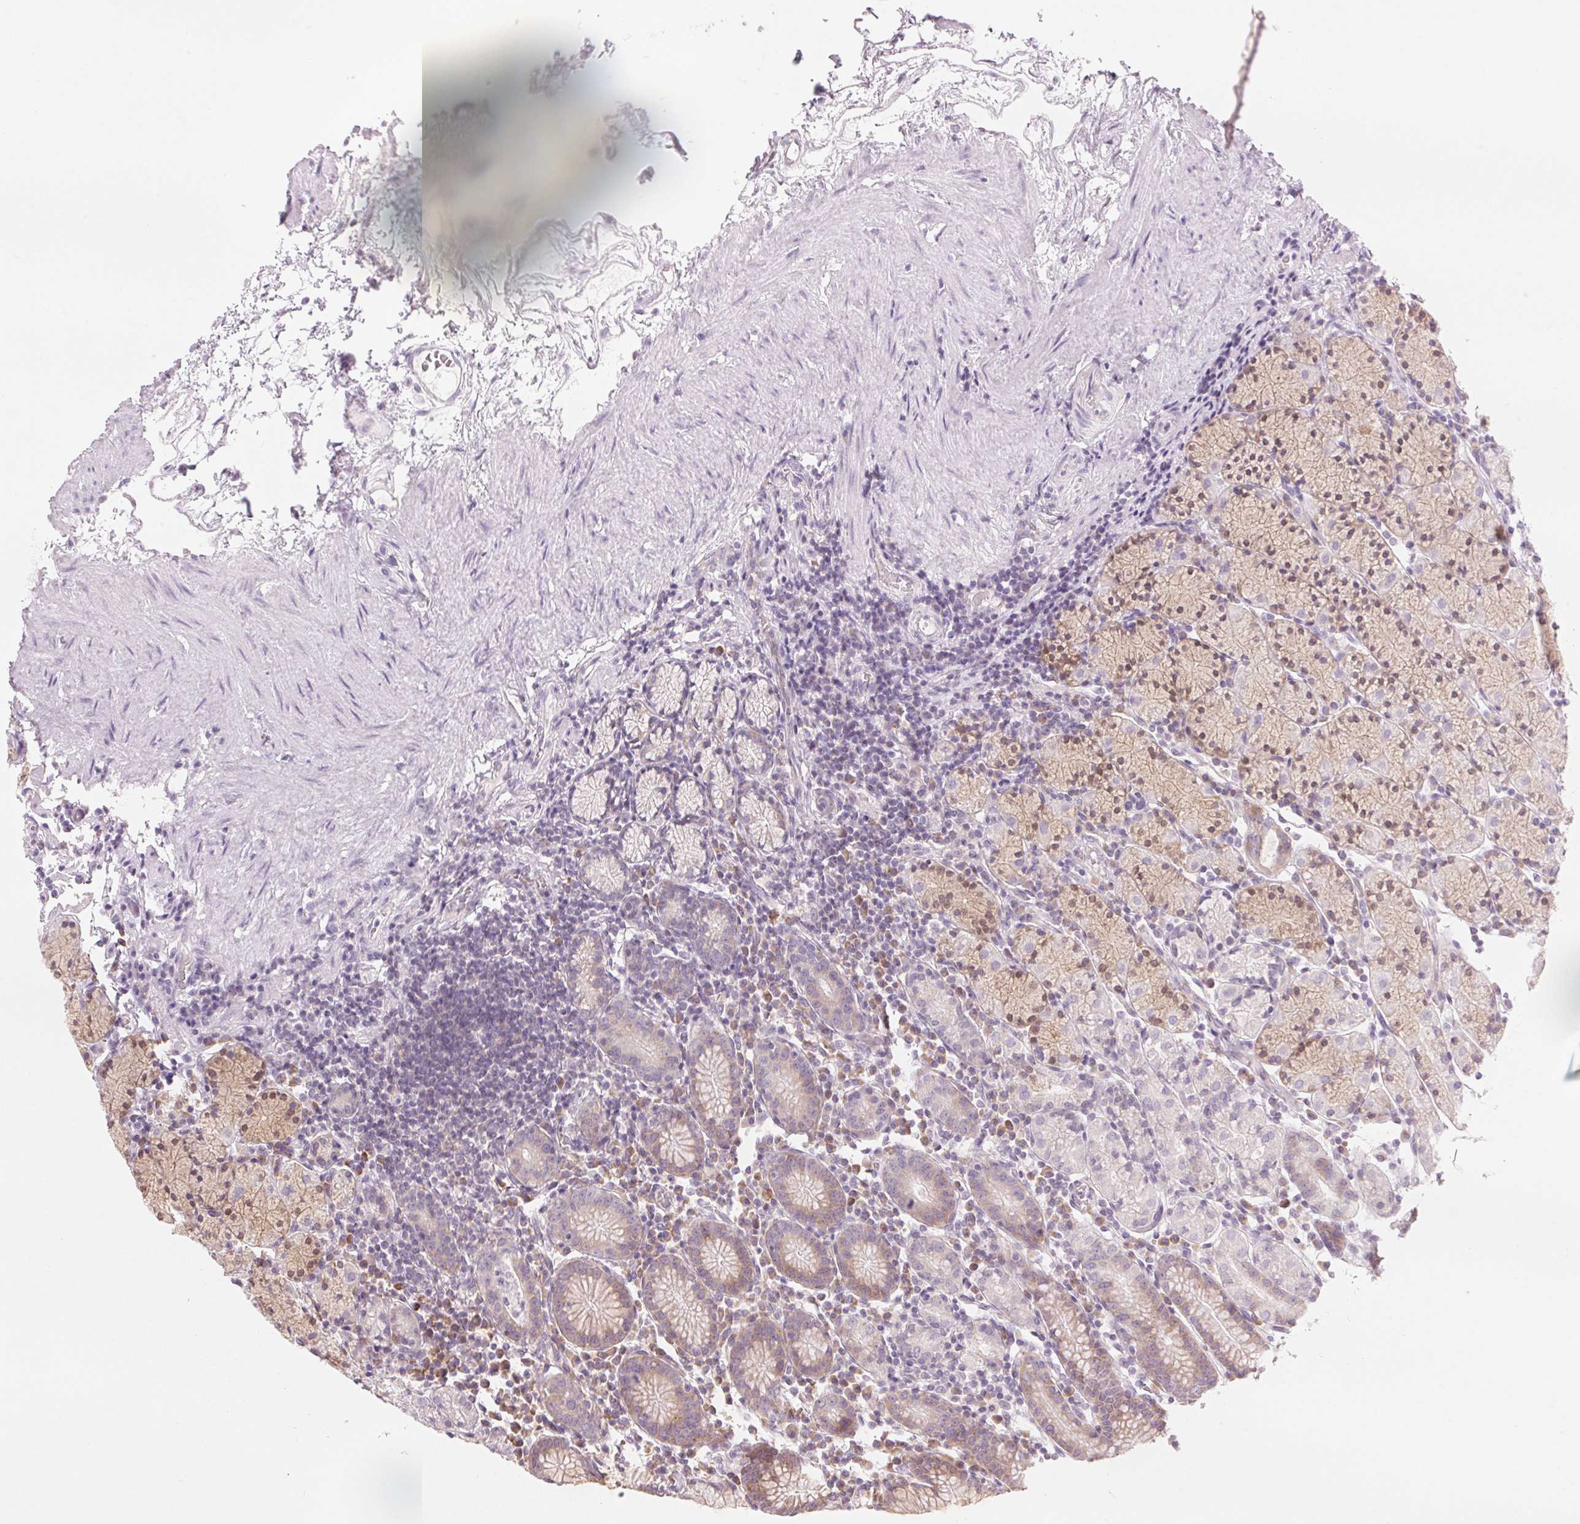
{"staining": {"intensity": "weak", "quantity": "<25%", "location": "cytoplasmic/membranous"}, "tissue": "stomach", "cell_type": "Glandular cells", "image_type": "normal", "snomed": [{"axis": "morphology", "description": "Normal tissue, NOS"}, {"axis": "topography", "description": "Stomach, upper"}, {"axis": "topography", "description": "Stomach"}], "caption": "Immunohistochemistry (IHC) micrograph of unremarkable stomach: human stomach stained with DAB shows no significant protein staining in glandular cells. (Immunohistochemistry (IHC), brightfield microscopy, high magnification).", "gene": "GNMT", "patient": {"sex": "male", "age": 62}}